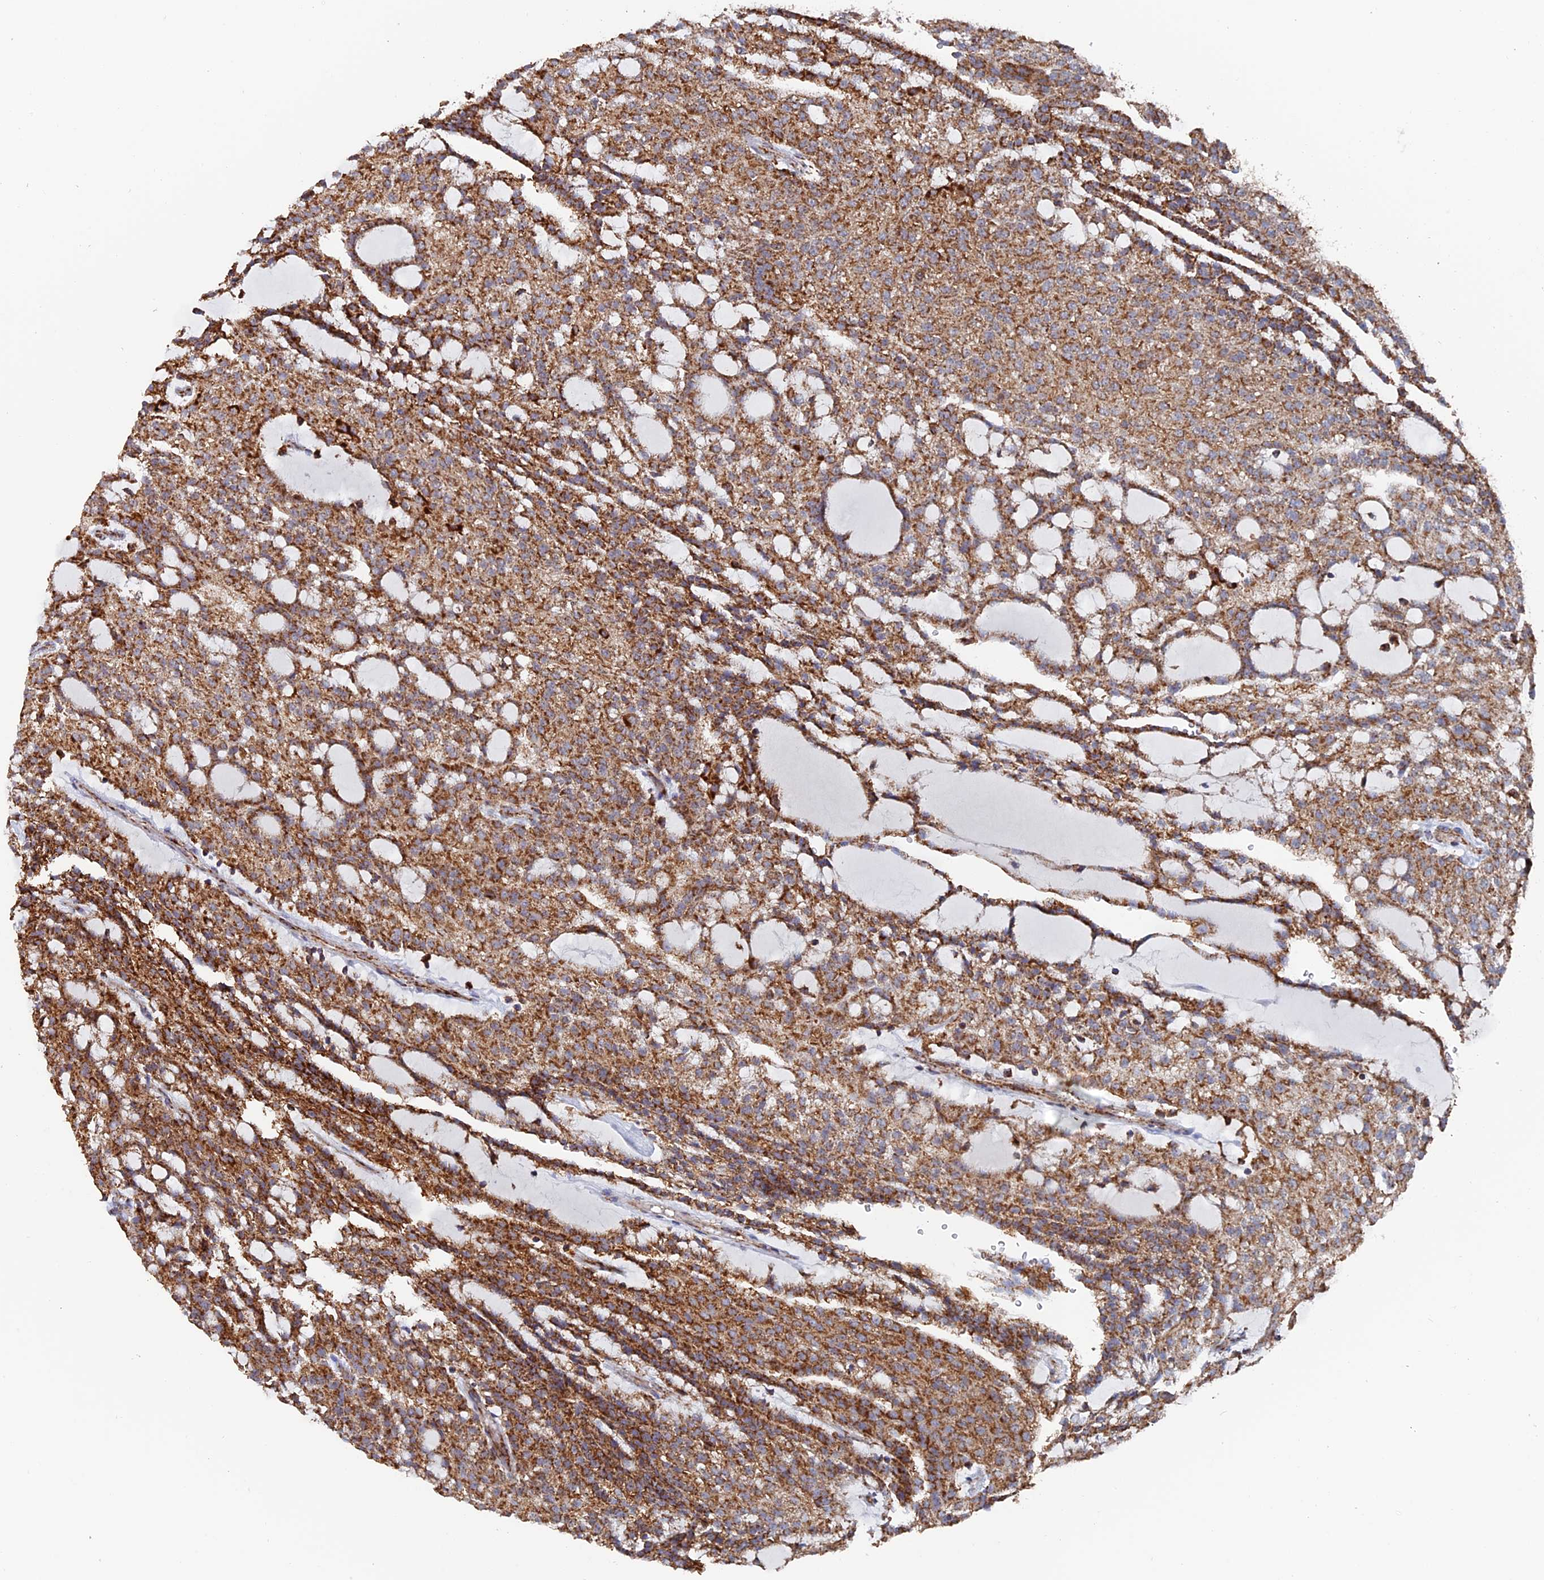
{"staining": {"intensity": "moderate", "quantity": ">75%", "location": "cytoplasmic/membranous"}, "tissue": "renal cancer", "cell_type": "Tumor cells", "image_type": "cancer", "snomed": [{"axis": "morphology", "description": "Adenocarcinoma, NOS"}, {"axis": "topography", "description": "Kidney"}], "caption": "The immunohistochemical stain labels moderate cytoplasmic/membranous staining in tumor cells of renal cancer (adenocarcinoma) tissue. Using DAB (3,3'-diaminobenzidine) (brown) and hematoxylin (blue) stains, captured at high magnification using brightfield microscopy.", "gene": "DTYMK", "patient": {"sex": "male", "age": 63}}